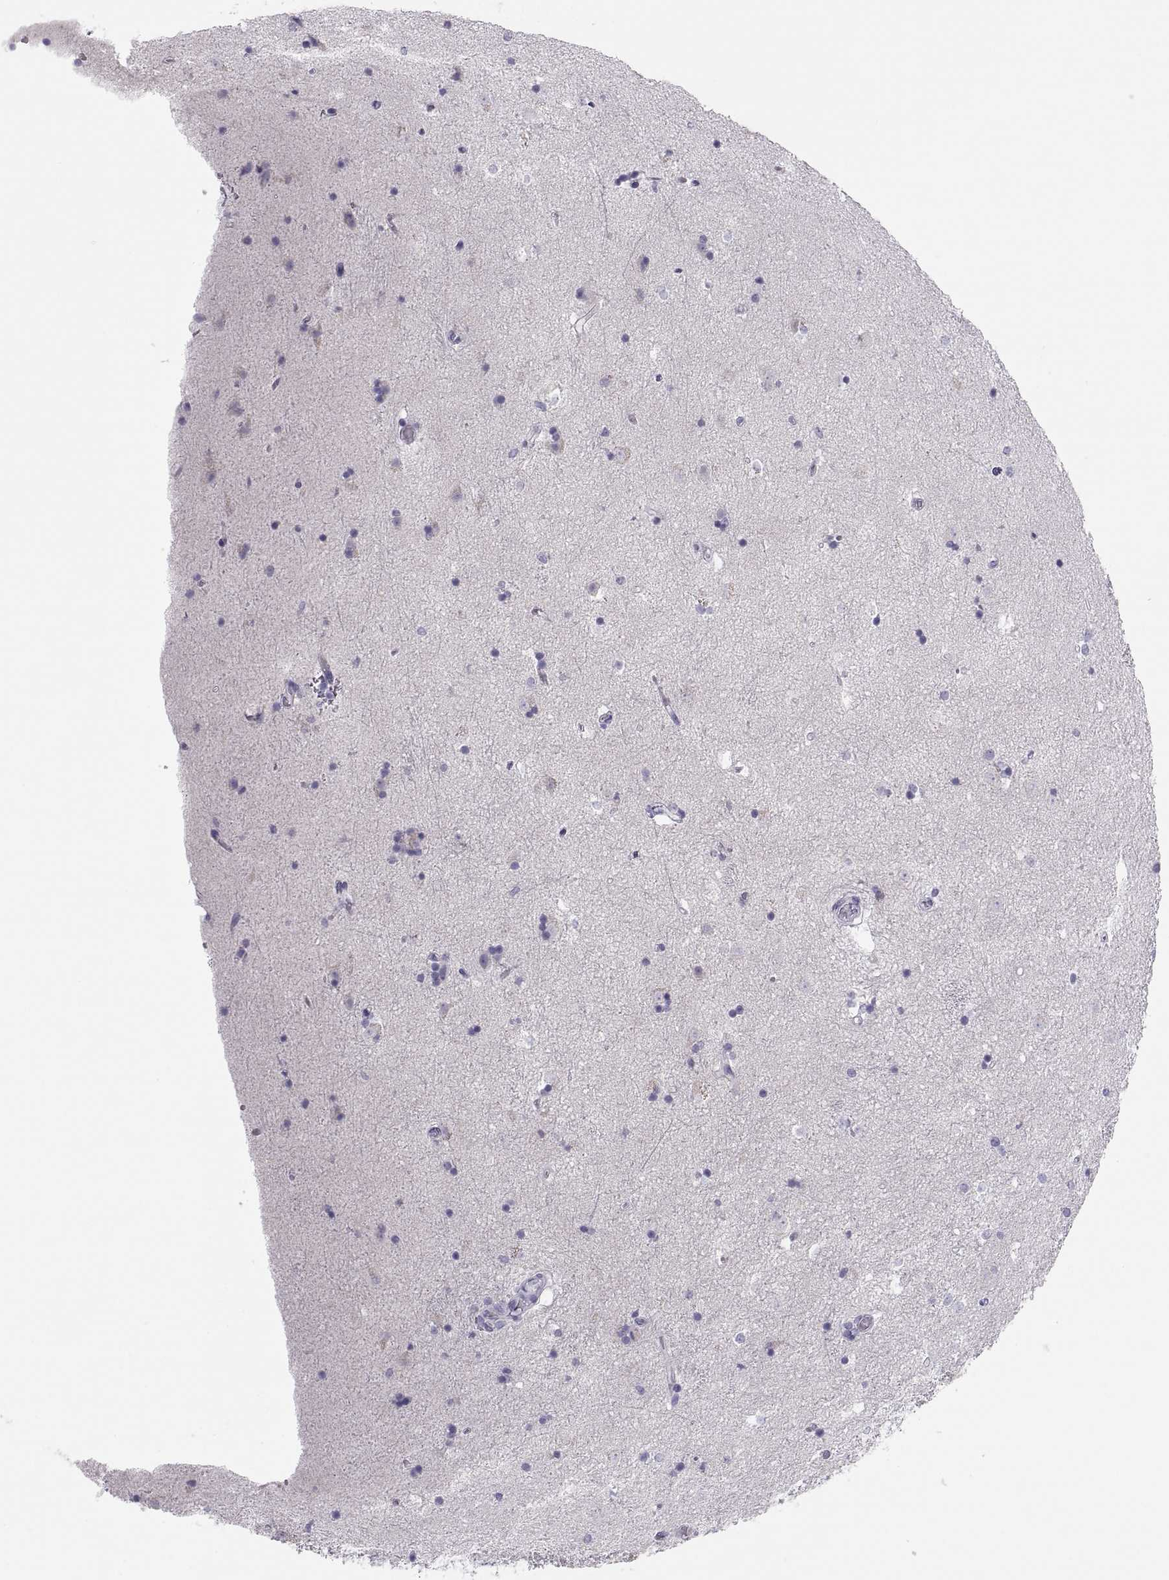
{"staining": {"intensity": "negative", "quantity": "none", "location": "none"}, "tissue": "caudate", "cell_type": "Glial cells", "image_type": "normal", "snomed": [{"axis": "morphology", "description": "Normal tissue, NOS"}, {"axis": "topography", "description": "Lateral ventricle wall"}], "caption": "DAB immunohistochemical staining of normal caudate demonstrates no significant expression in glial cells. (Brightfield microscopy of DAB immunohistochemistry at high magnification).", "gene": "MAGEB2", "patient": {"sex": "male", "age": 51}}